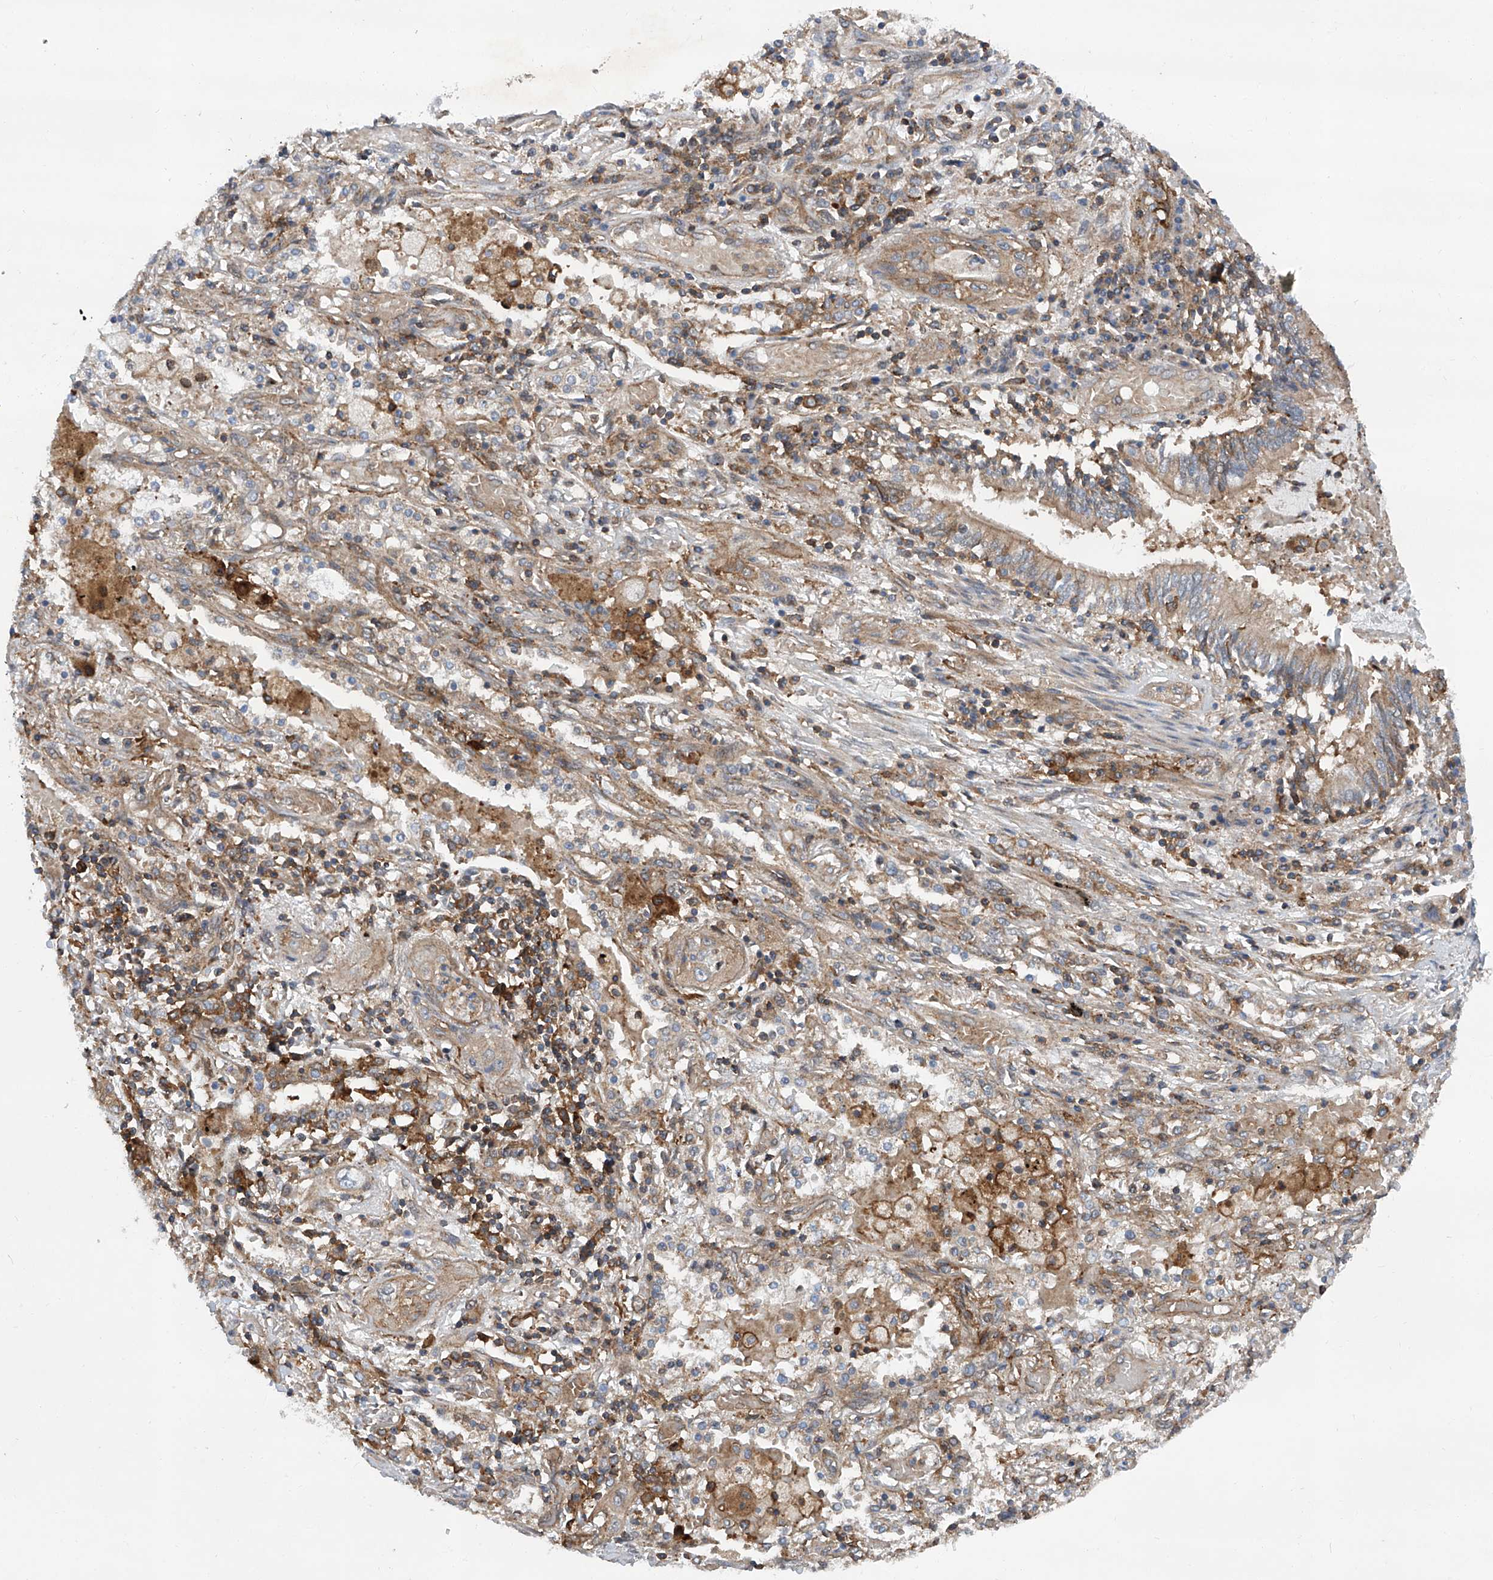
{"staining": {"intensity": "weak", "quantity": "25%-75%", "location": "cytoplasmic/membranous"}, "tissue": "lung cancer", "cell_type": "Tumor cells", "image_type": "cancer", "snomed": [{"axis": "morphology", "description": "Squamous cell carcinoma, NOS"}, {"axis": "topography", "description": "Lung"}], "caption": "Weak cytoplasmic/membranous positivity is present in approximately 25%-75% of tumor cells in lung cancer (squamous cell carcinoma).", "gene": "SMAP1", "patient": {"sex": "female", "age": 47}}